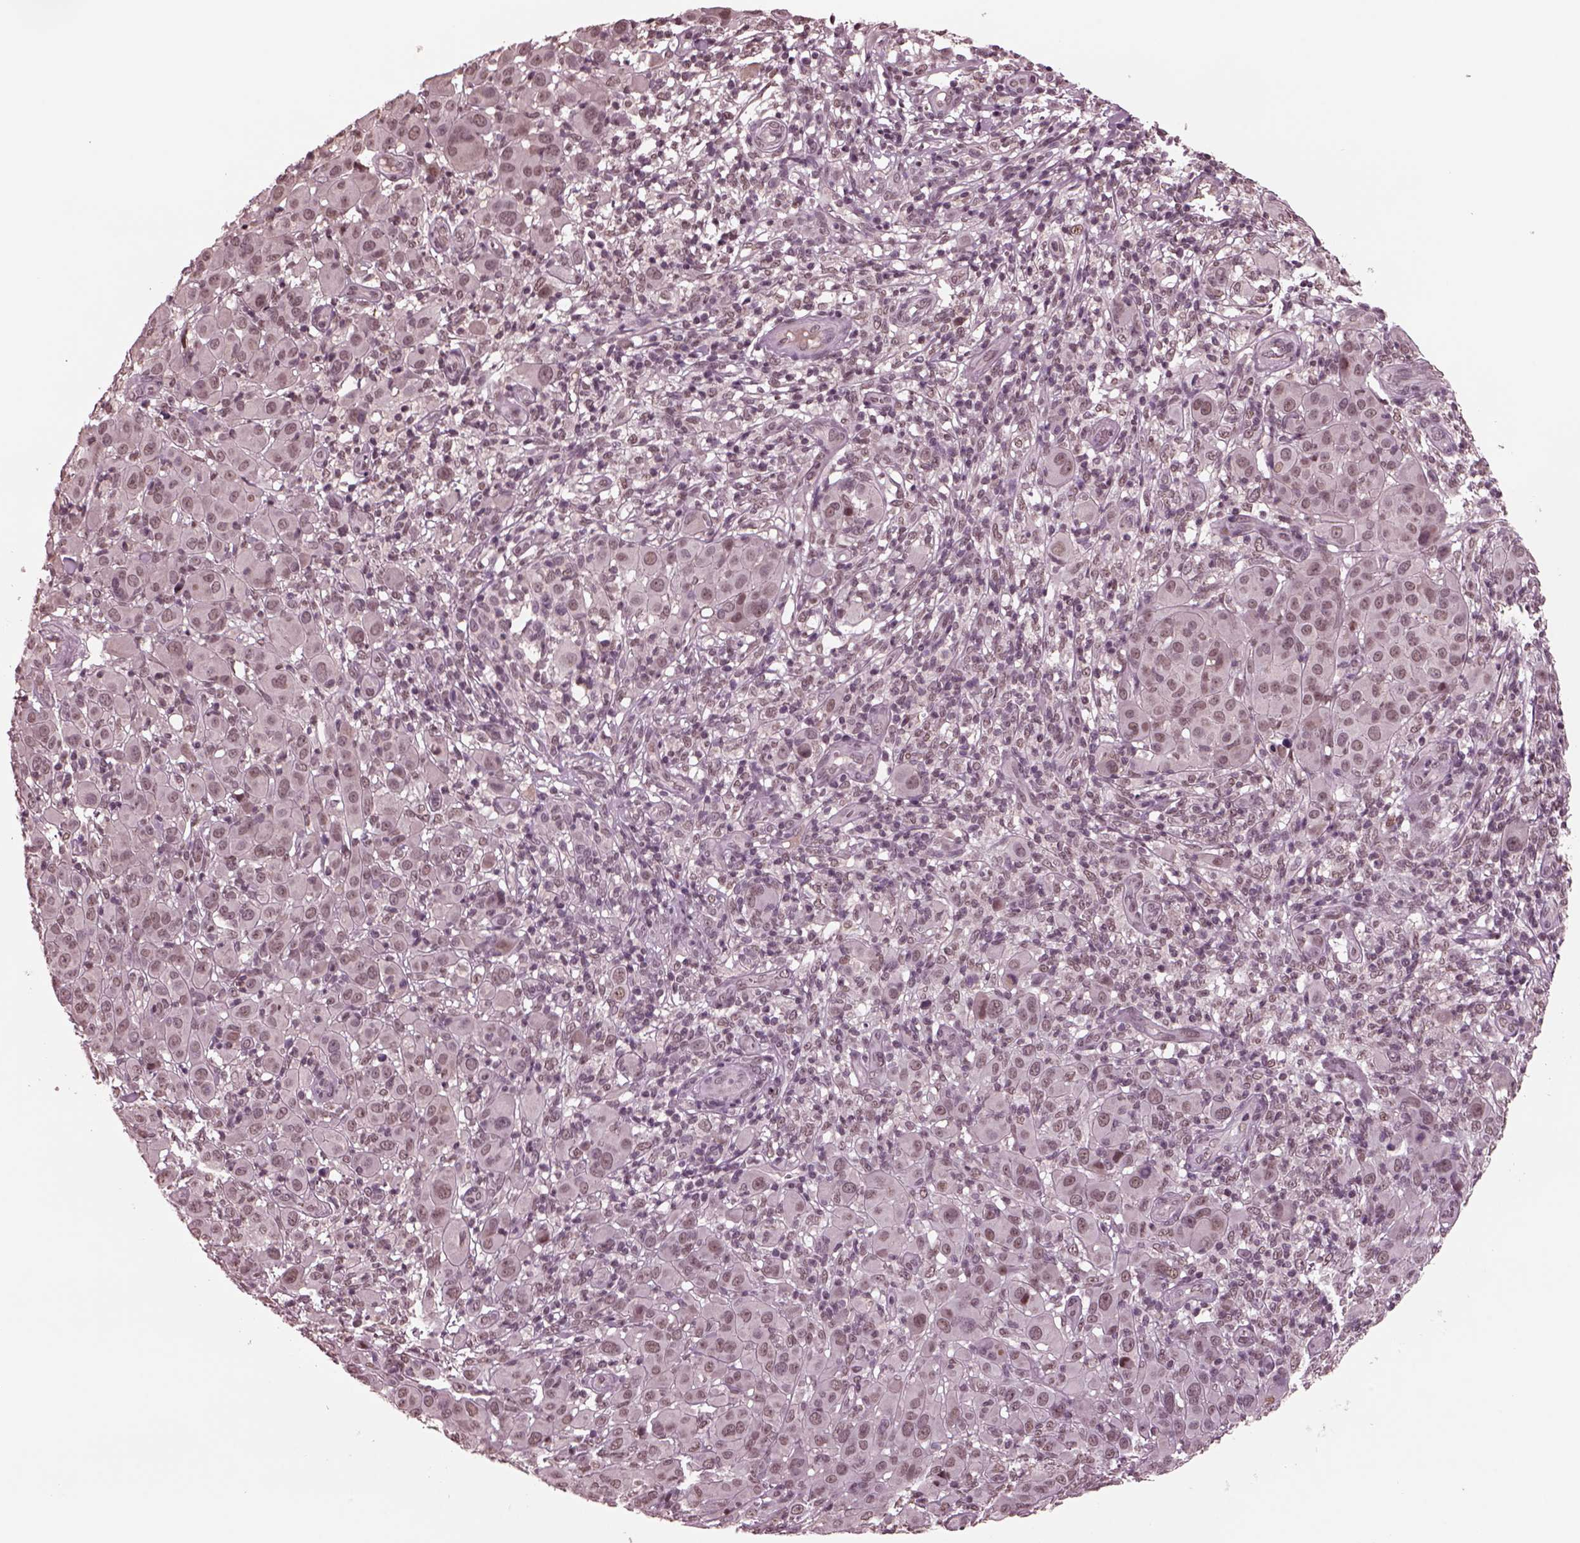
{"staining": {"intensity": "weak", "quantity": "25%-75%", "location": "nuclear"}, "tissue": "melanoma", "cell_type": "Tumor cells", "image_type": "cancer", "snomed": [{"axis": "morphology", "description": "Malignant melanoma, NOS"}, {"axis": "topography", "description": "Skin"}], "caption": "Melanoma stained with DAB (3,3'-diaminobenzidine) immunohistochemistry displays low levels of weak nuclear positivity in about 25%-75% of tumor cells.", "gene": "NAP1L5", "patient": {"sex": "female", "age": 87}}